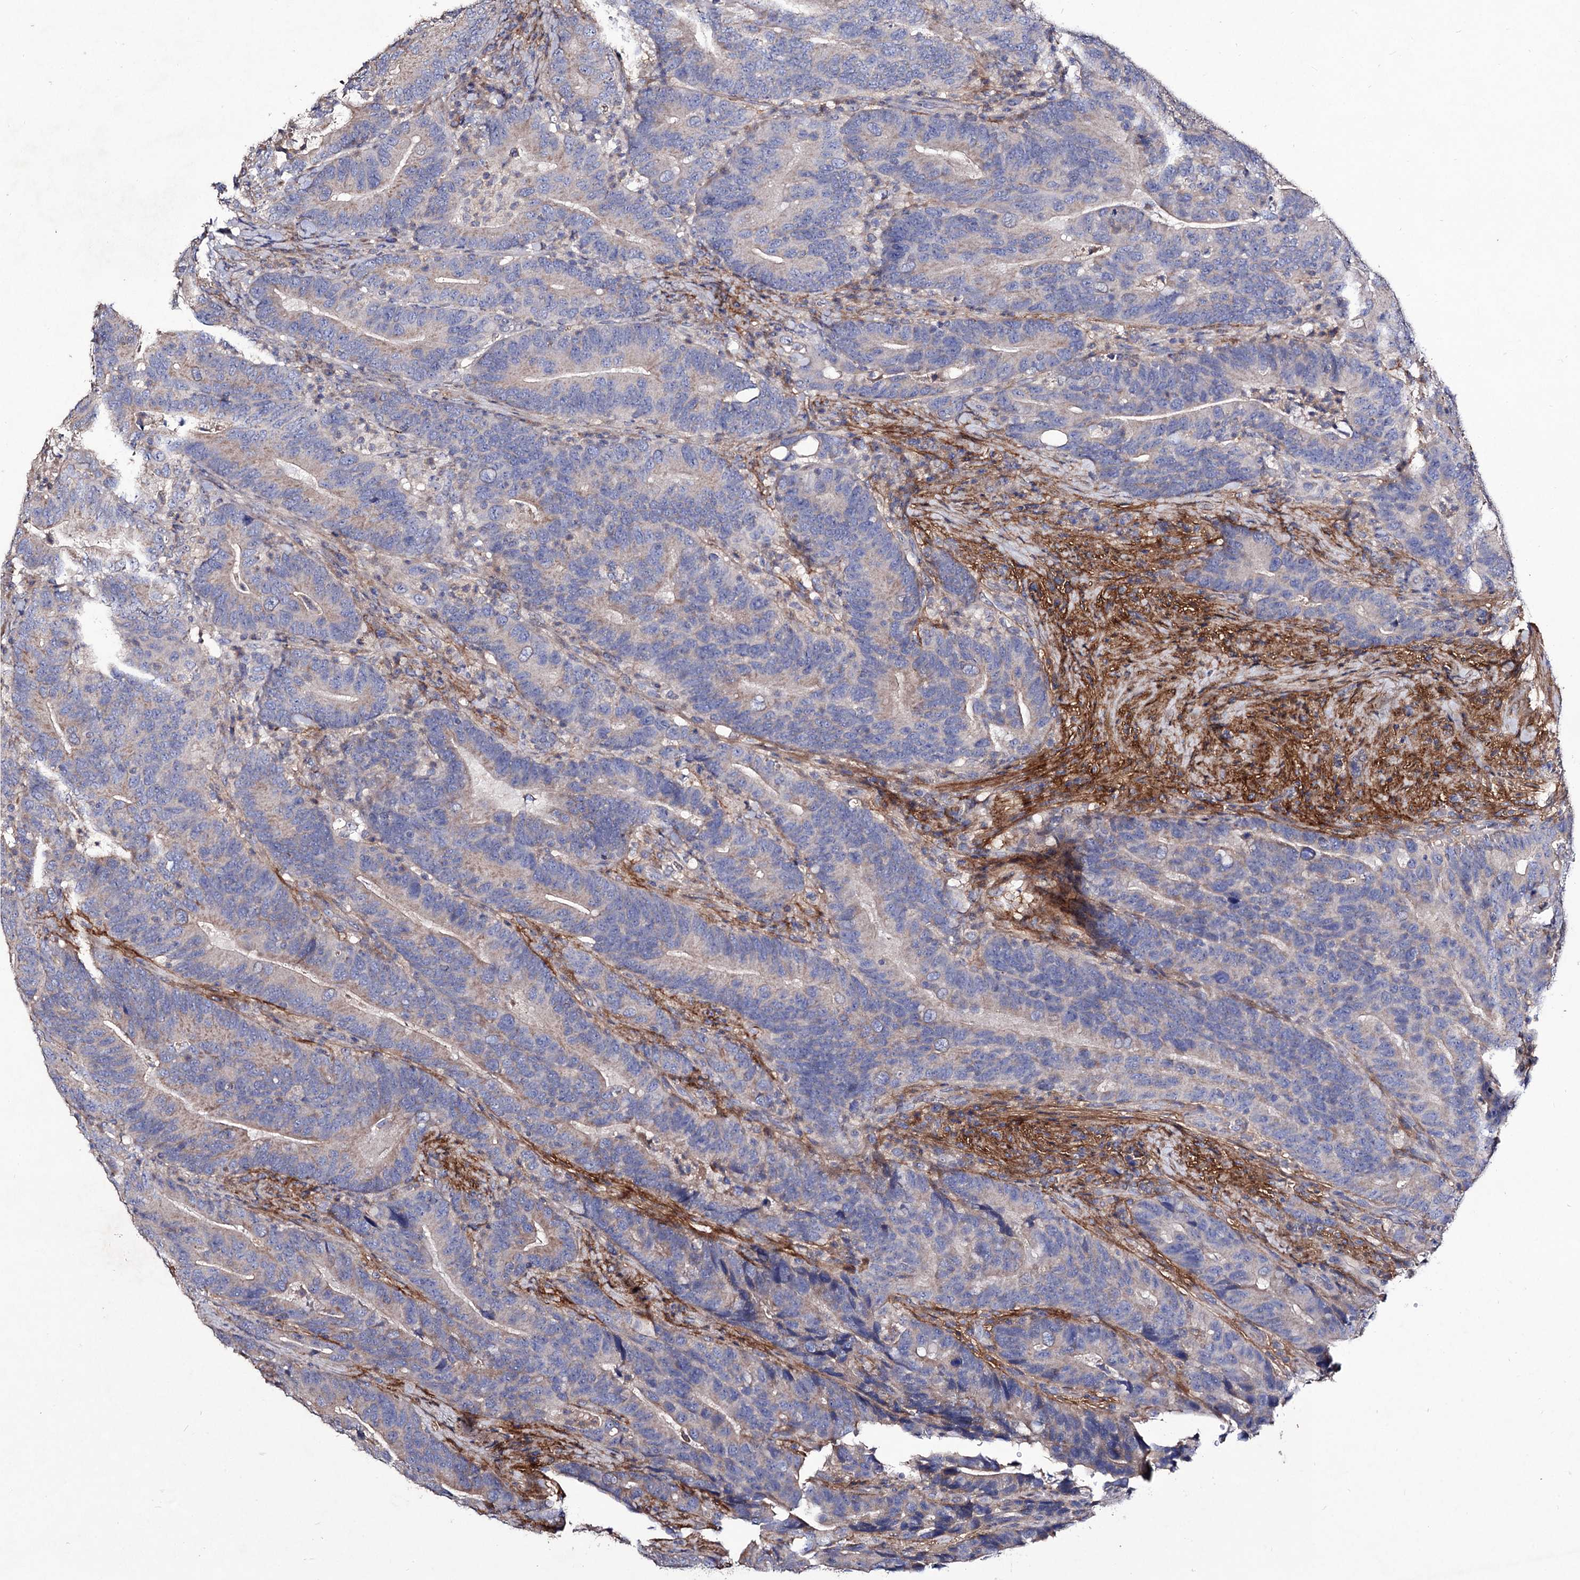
{"staining": {"intensity": "negative", "quantity": "none", "location": "none"}, "tissue": "colorectal cancer", "cell_type": "Tumor cells", "image_type": "cancer", "snomed": [{"axis": "morphology", "description": "Adenocarcinoma, NOS"}, {"axis": "topography", "description": "Colon"}], "caption": "Immunohistochemistry (IHC) of adenocarcinoma (colorectal) exhibits no expression in tumor cells.", "gene": "MYO1H", "patient": {"sex": "female", "age": 66}}